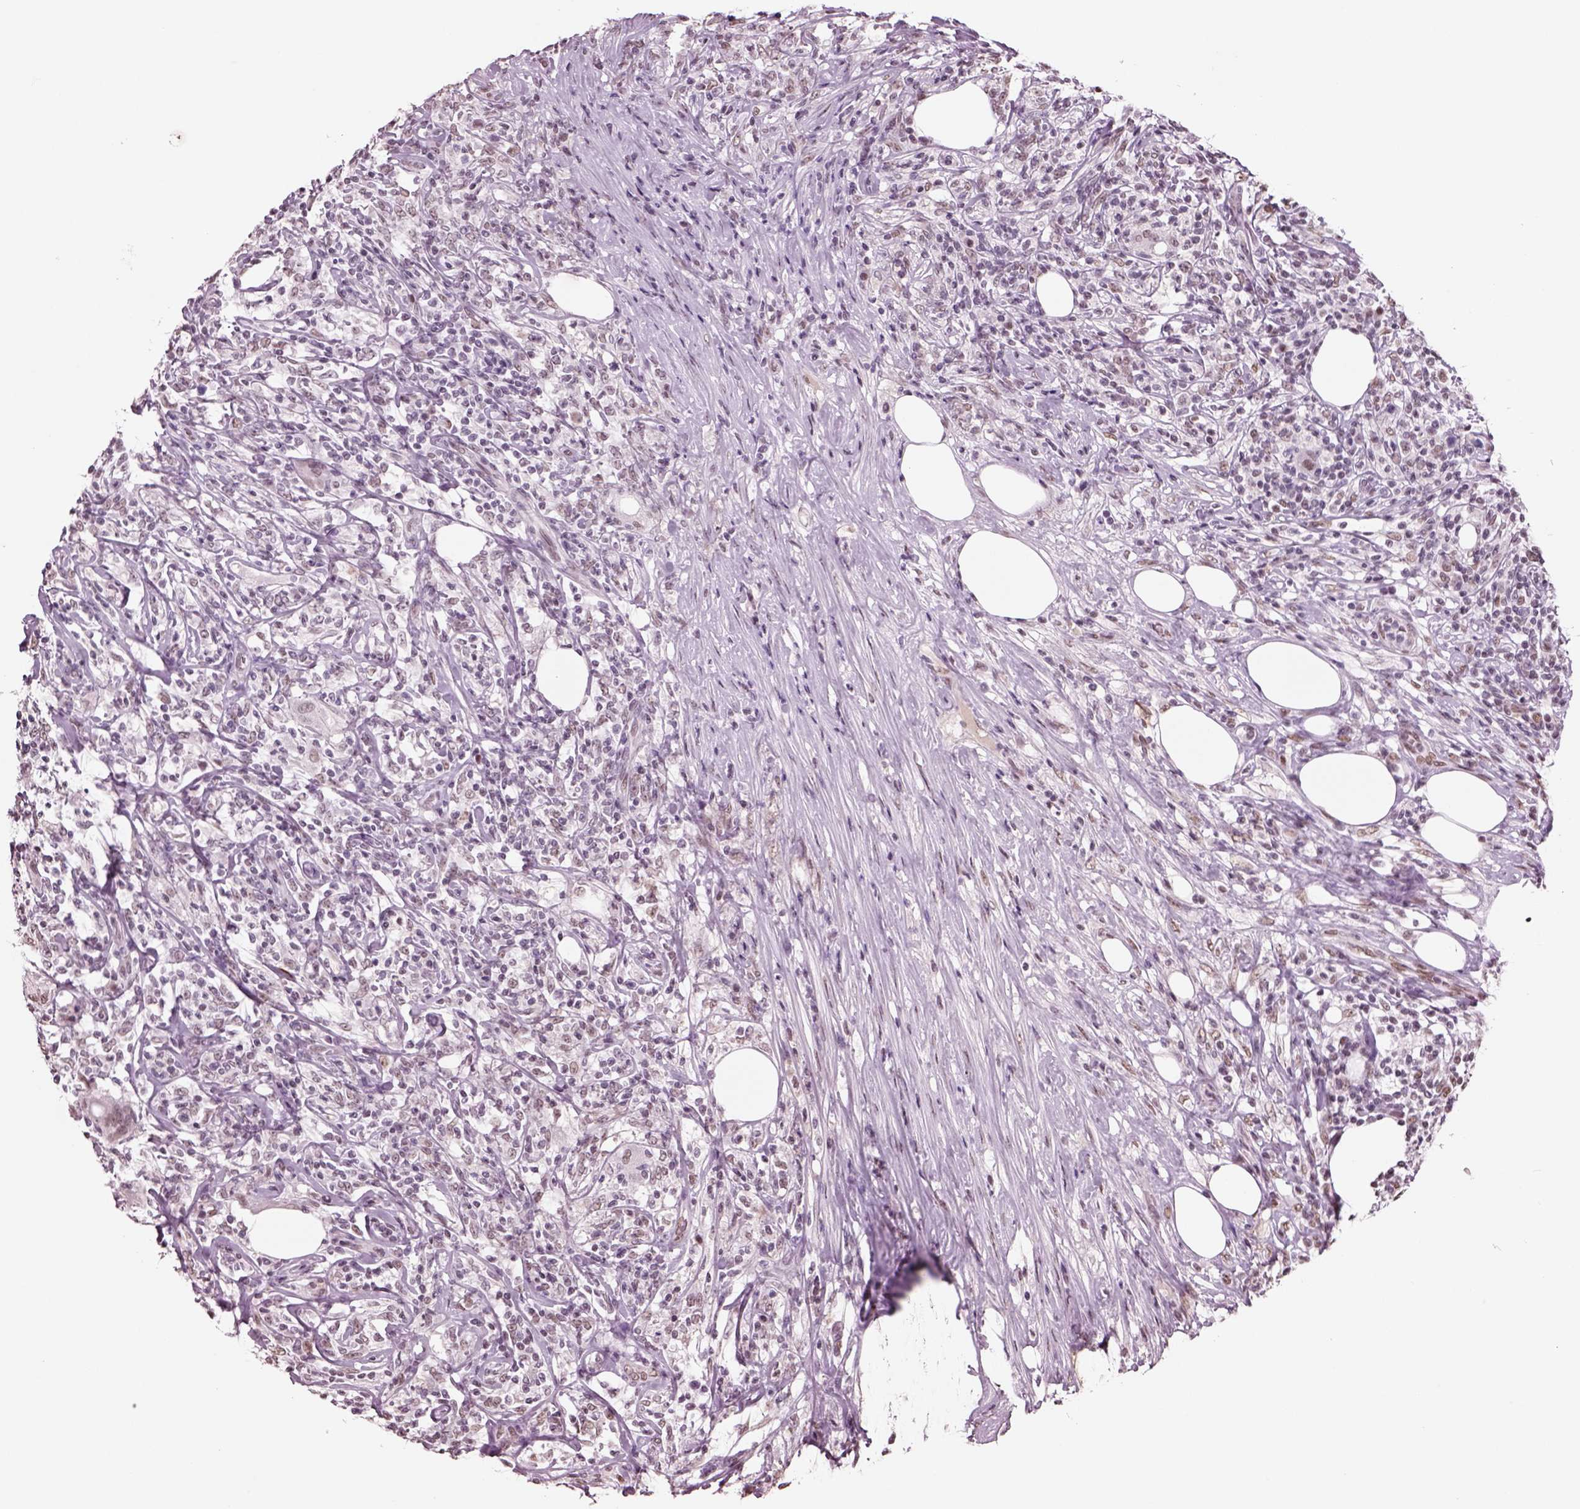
{"staining": {"intensity": "weak", "quantity": "25%-75%", "location": "nuclear"}, "tissue": "lymphoma", "cell_type": "Tumor cells", "image_type": "cancer", "snomed": [{"axis": "morphology", "description": "Malignant lymphoma, non-Hodgkin's type, High grade"}, {"axis": "topography", "description": "Lymph node"}], "caption": "Immunohistochemistry (IHC) of human lymphoma shows low levels of weak nuclear positivity in approximately 25%-75% of tumor cells. (DAB IHC with brightfield microscopy, high magnification).", "gene": "SEPHS1", "patient": {"sex": "female", "age": 84}}